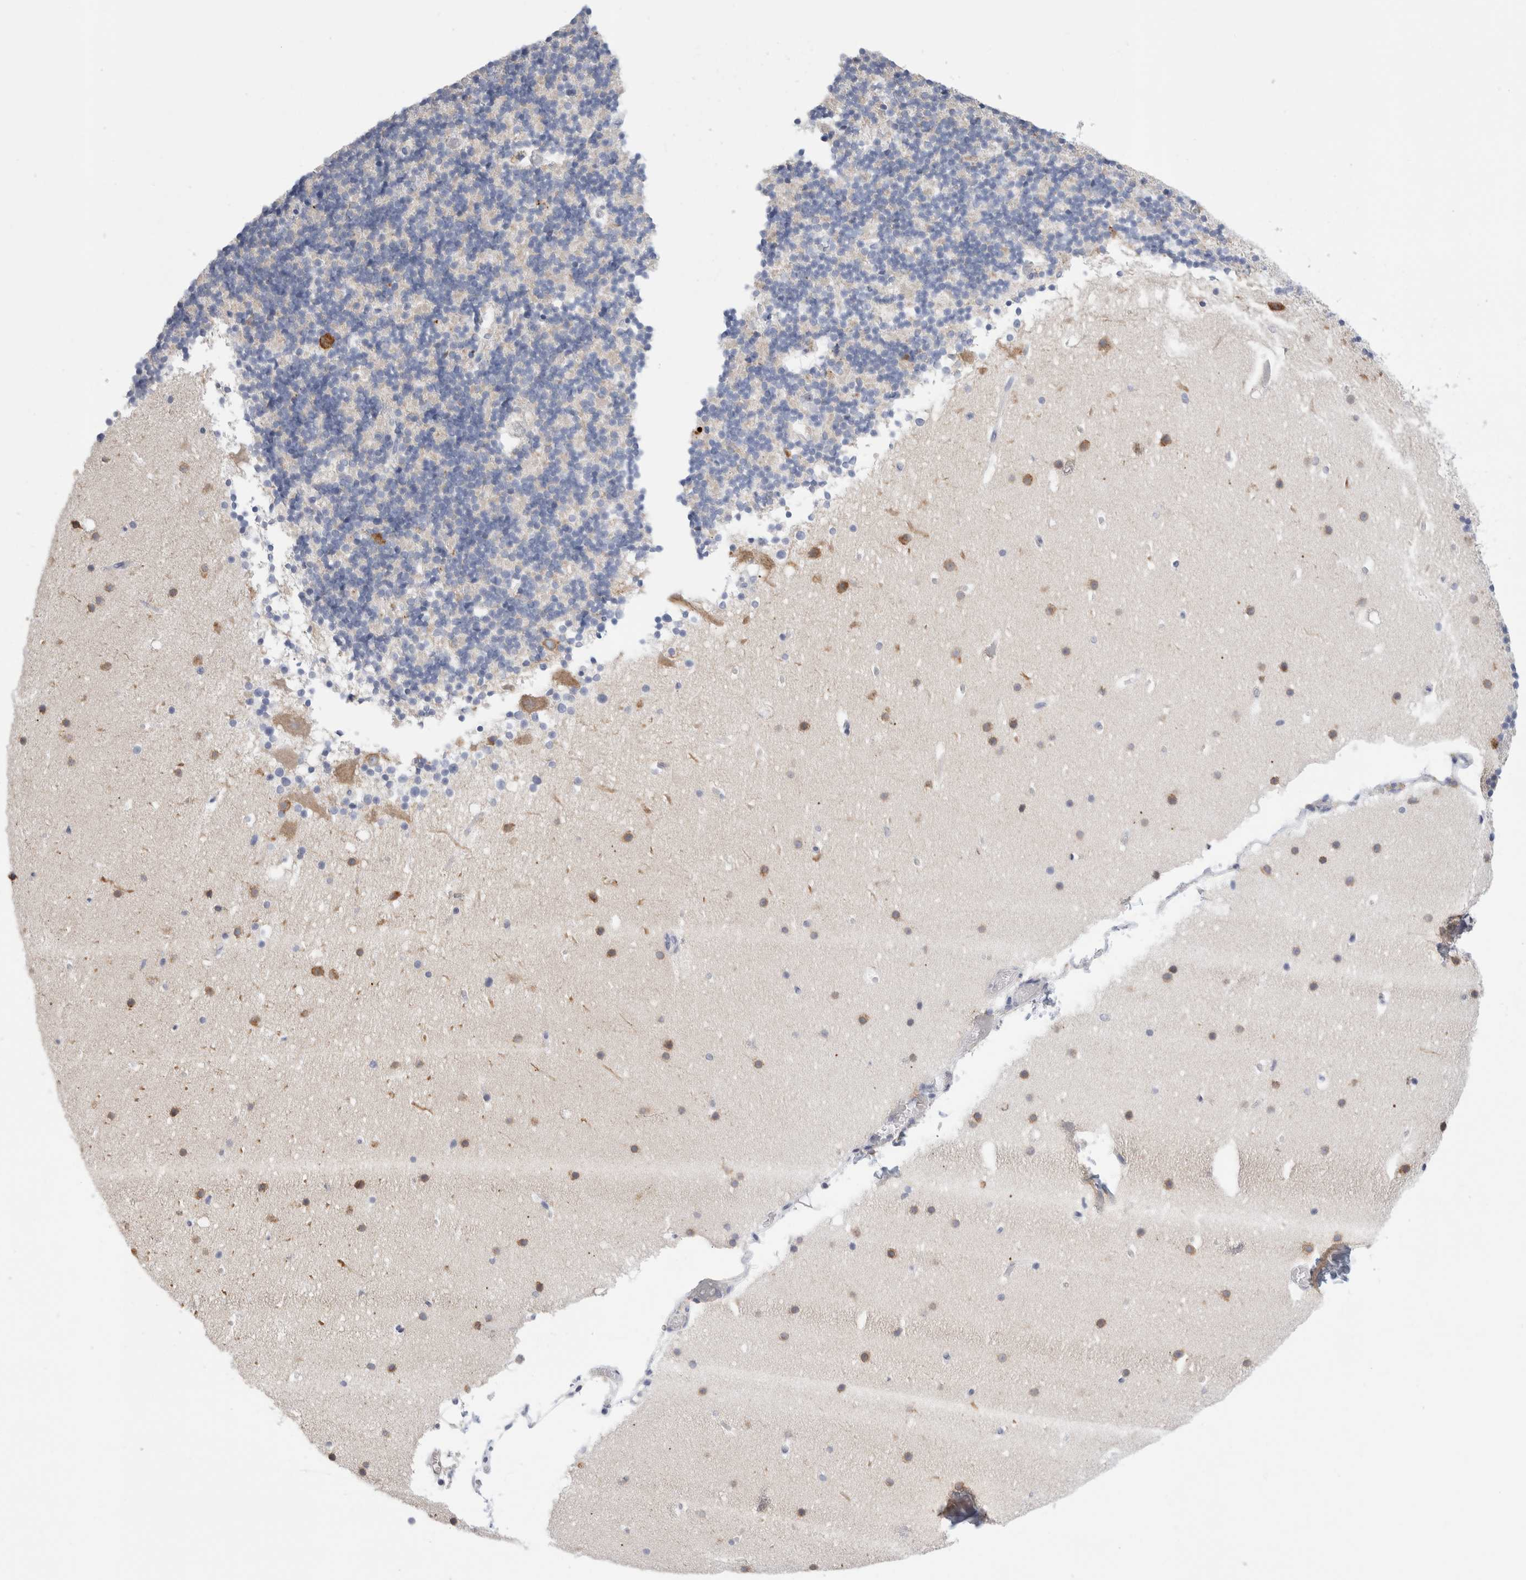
{"staining": {"intensity": "negative", "quantity": "none", "location": "none"}, "tissue": "cerebellum", "cell_type": "Cells in granular layer", "image_type": "normal", "snomed": [{"axis": "morphology", "description": "Normal tissue, NOS"}, {"axis": "topography", "description": "Cerebellum"}], "caption": "Immunohistochemistry (IHC) of unremarkable cerebellum reveals no expression in cells in granular layer. The staining is performed using DAB brown chromogen with nuclei counter-stained in using hematoxylin.", "gene": "CSK", "patient": {"sex": "male", "age": 57}}